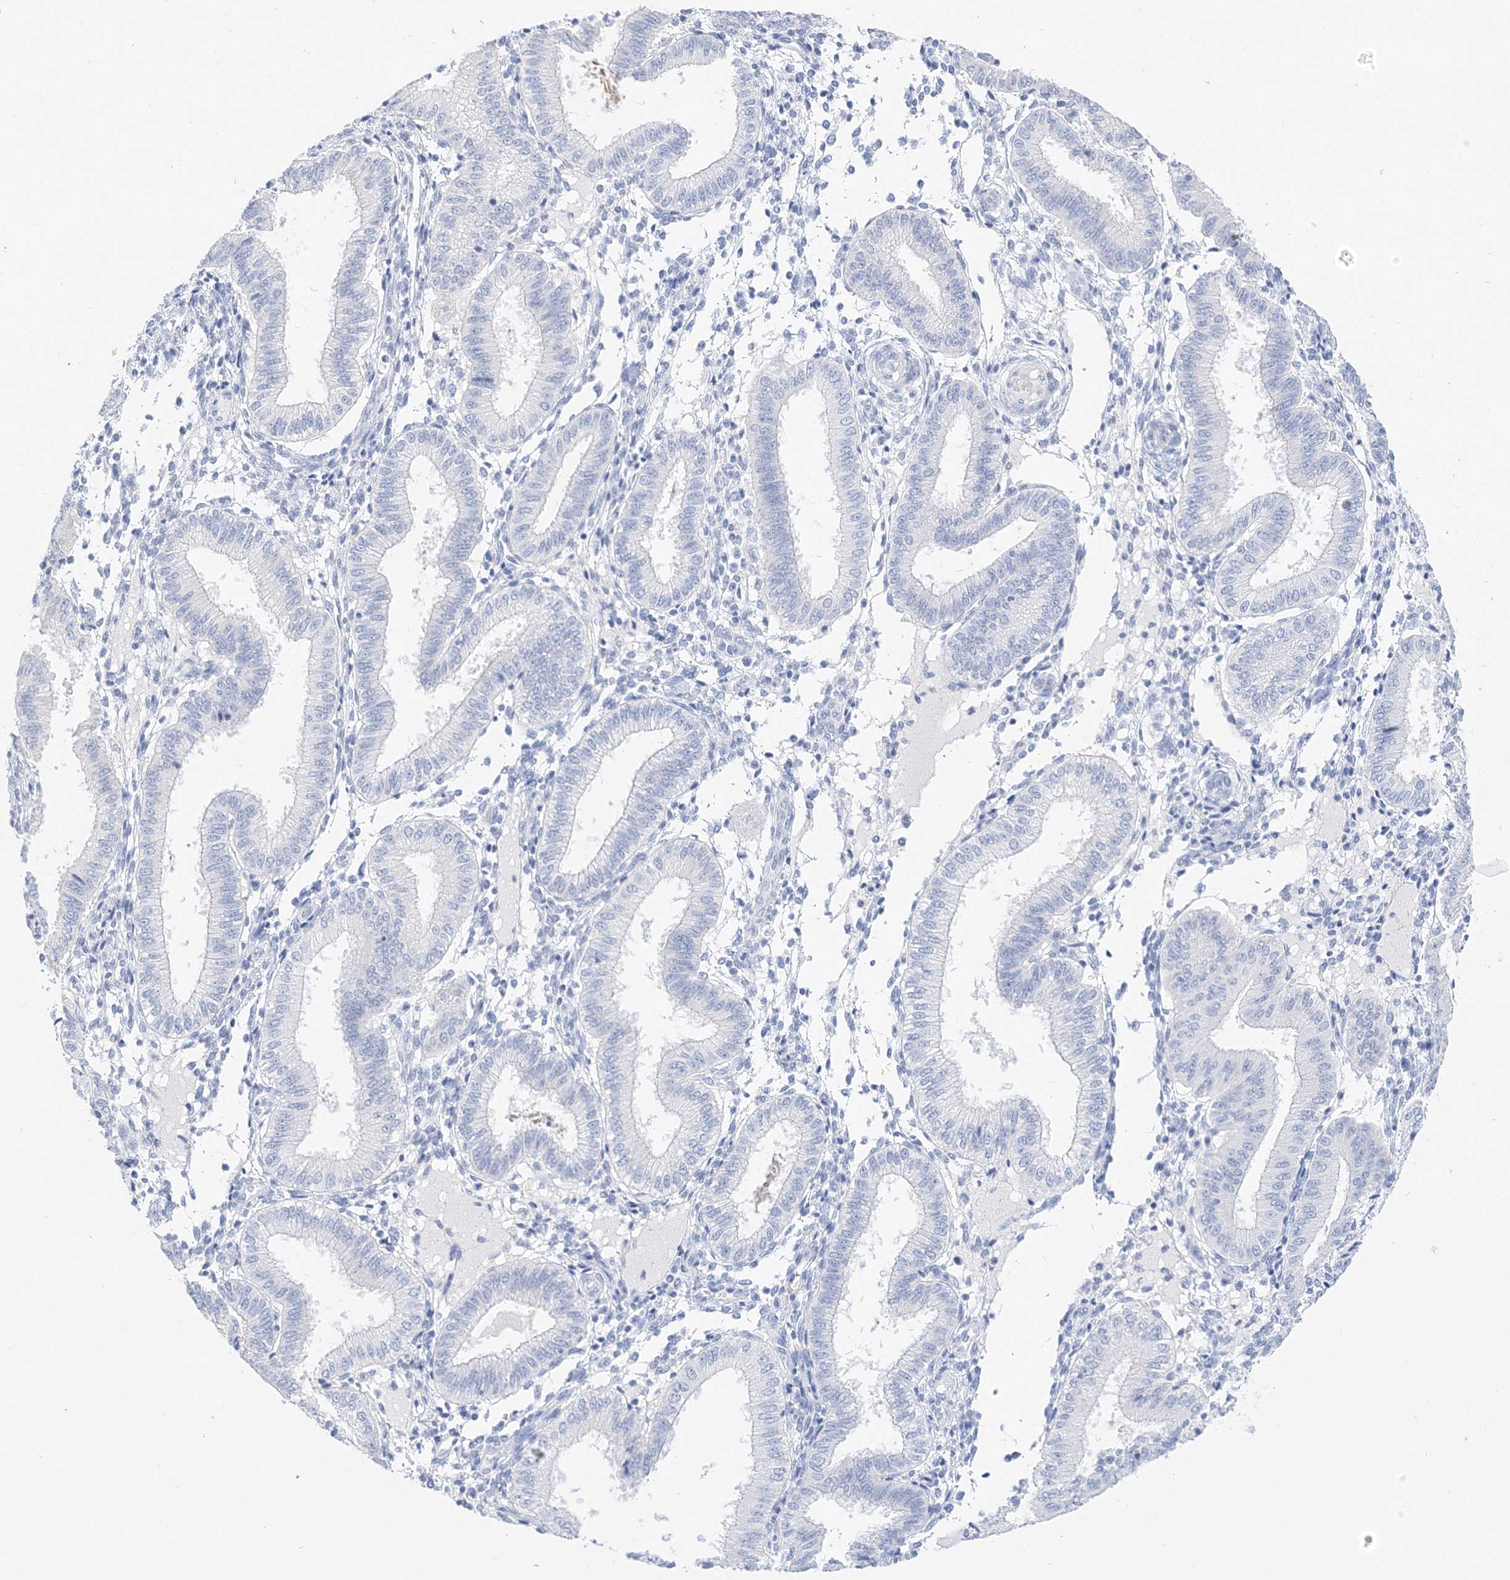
{"staining": {"intensity": "negative", "quantity": "none", "location": "none"}, "tissue": "endometrium", "cell_type": "Cells in endometrial stroma", "image_type": "normal", "snomed": [{"axis": "morphology", "description": "Normal tissue, NOS"}, {"axis": "topography", "description": "Endometrium"}], "caption": "There is no significant staining in cells in endometrial stroma of endometrium. (DAB (3,3'-diaminobenzidine) immunohistochemistry, high magnification).", "gene": "MUC17", "patient": {"sex": "female", "age": 39}}